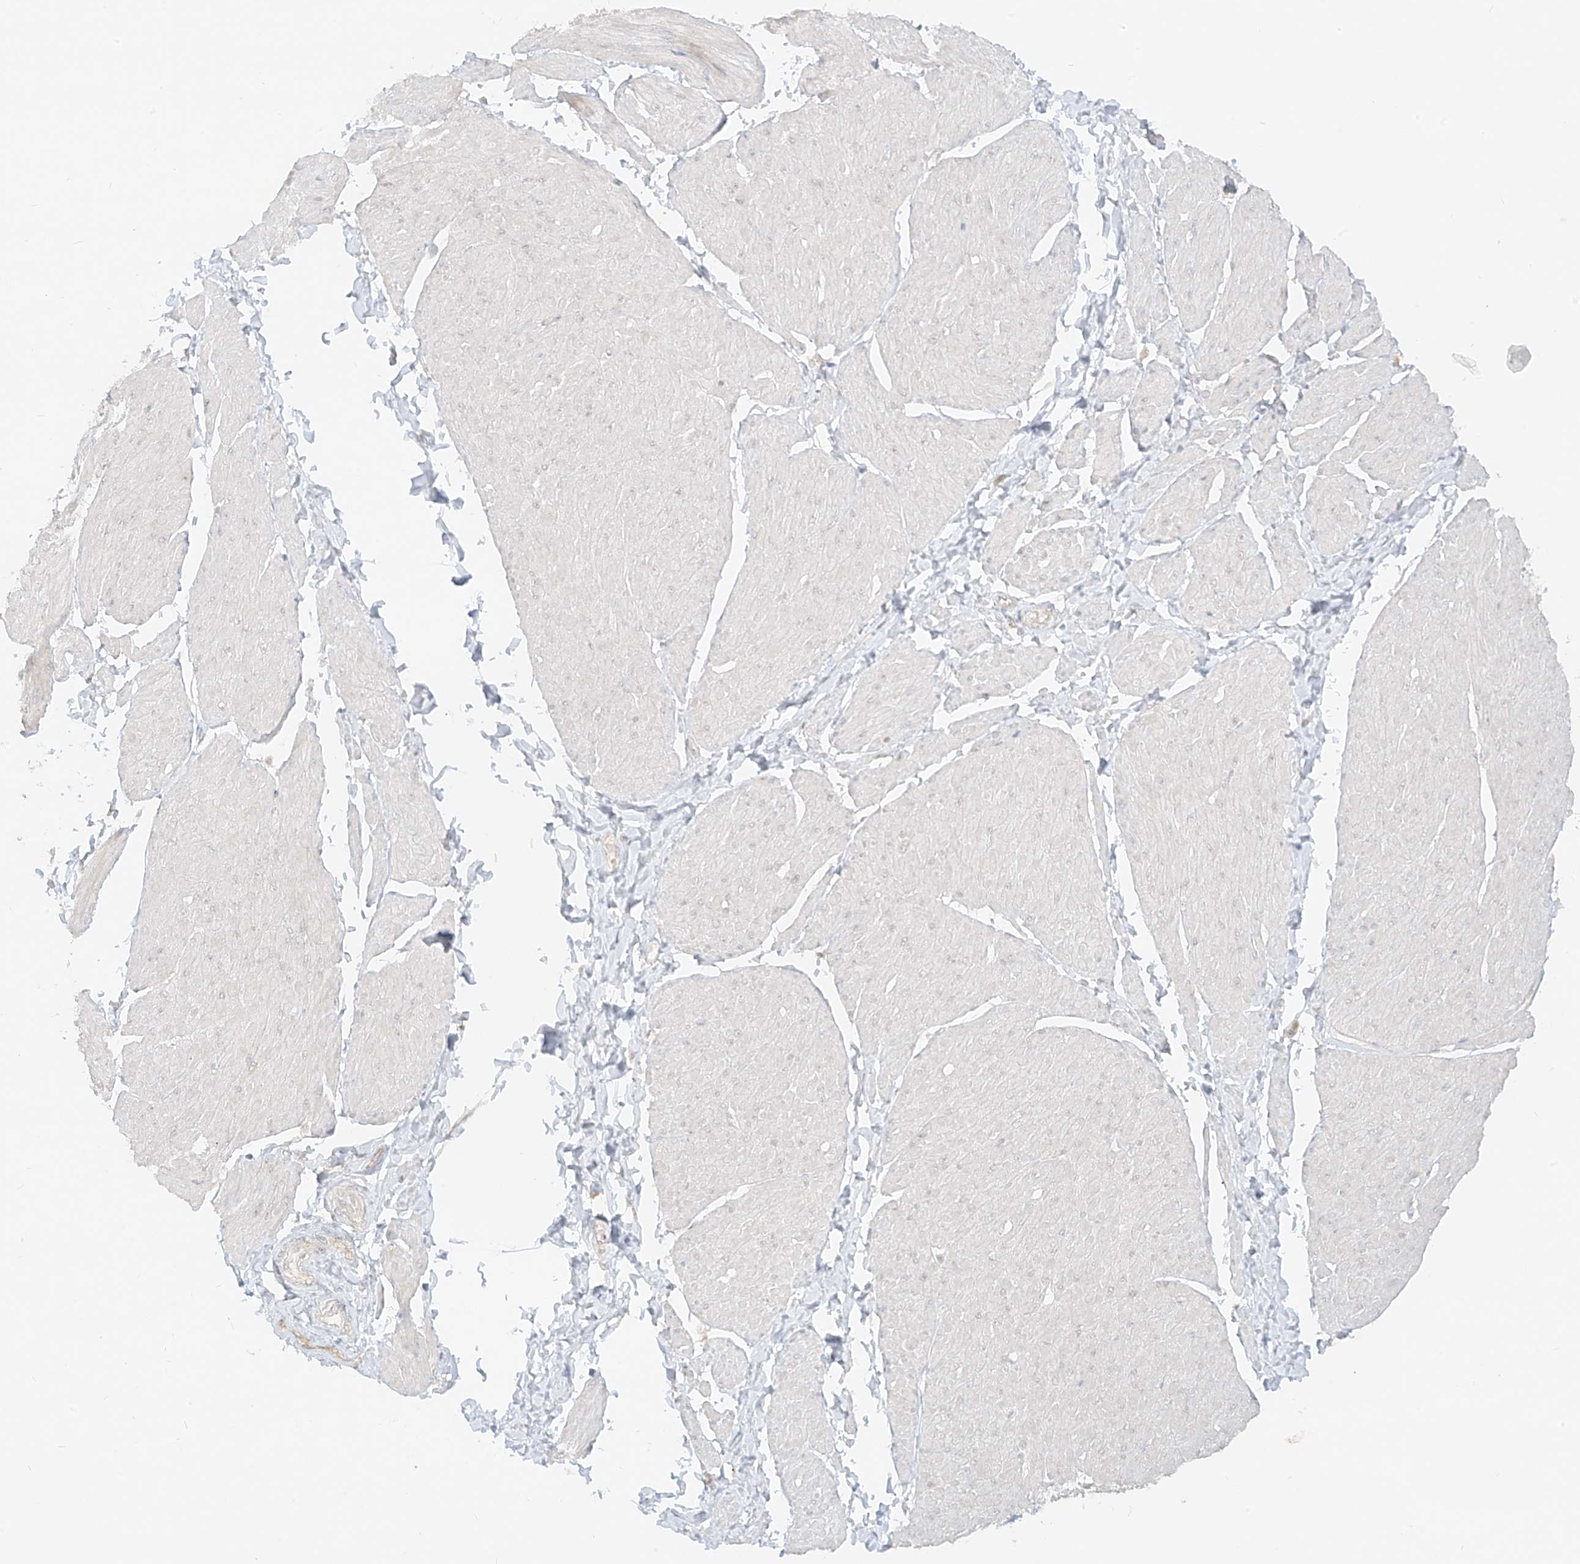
{"staining": {"intensity": "negative", "quantity": "none", "location": "none"}, "tissue": "smooth muscle", "cell_type": "Smooth muscle cells", "image_type": "normal", "snomed": [{"axis": "morphology", "description": "Urothelial carcinoma, High grade"}, {"axis": "topography", "description": "Urinary bladder"}], "caption": "Human smooth muscle stained for a protein using IHC shows no expression in smooth muscle cells.", "gene": "LIPT1", "patient": {"sex": "male", "age": 46}}